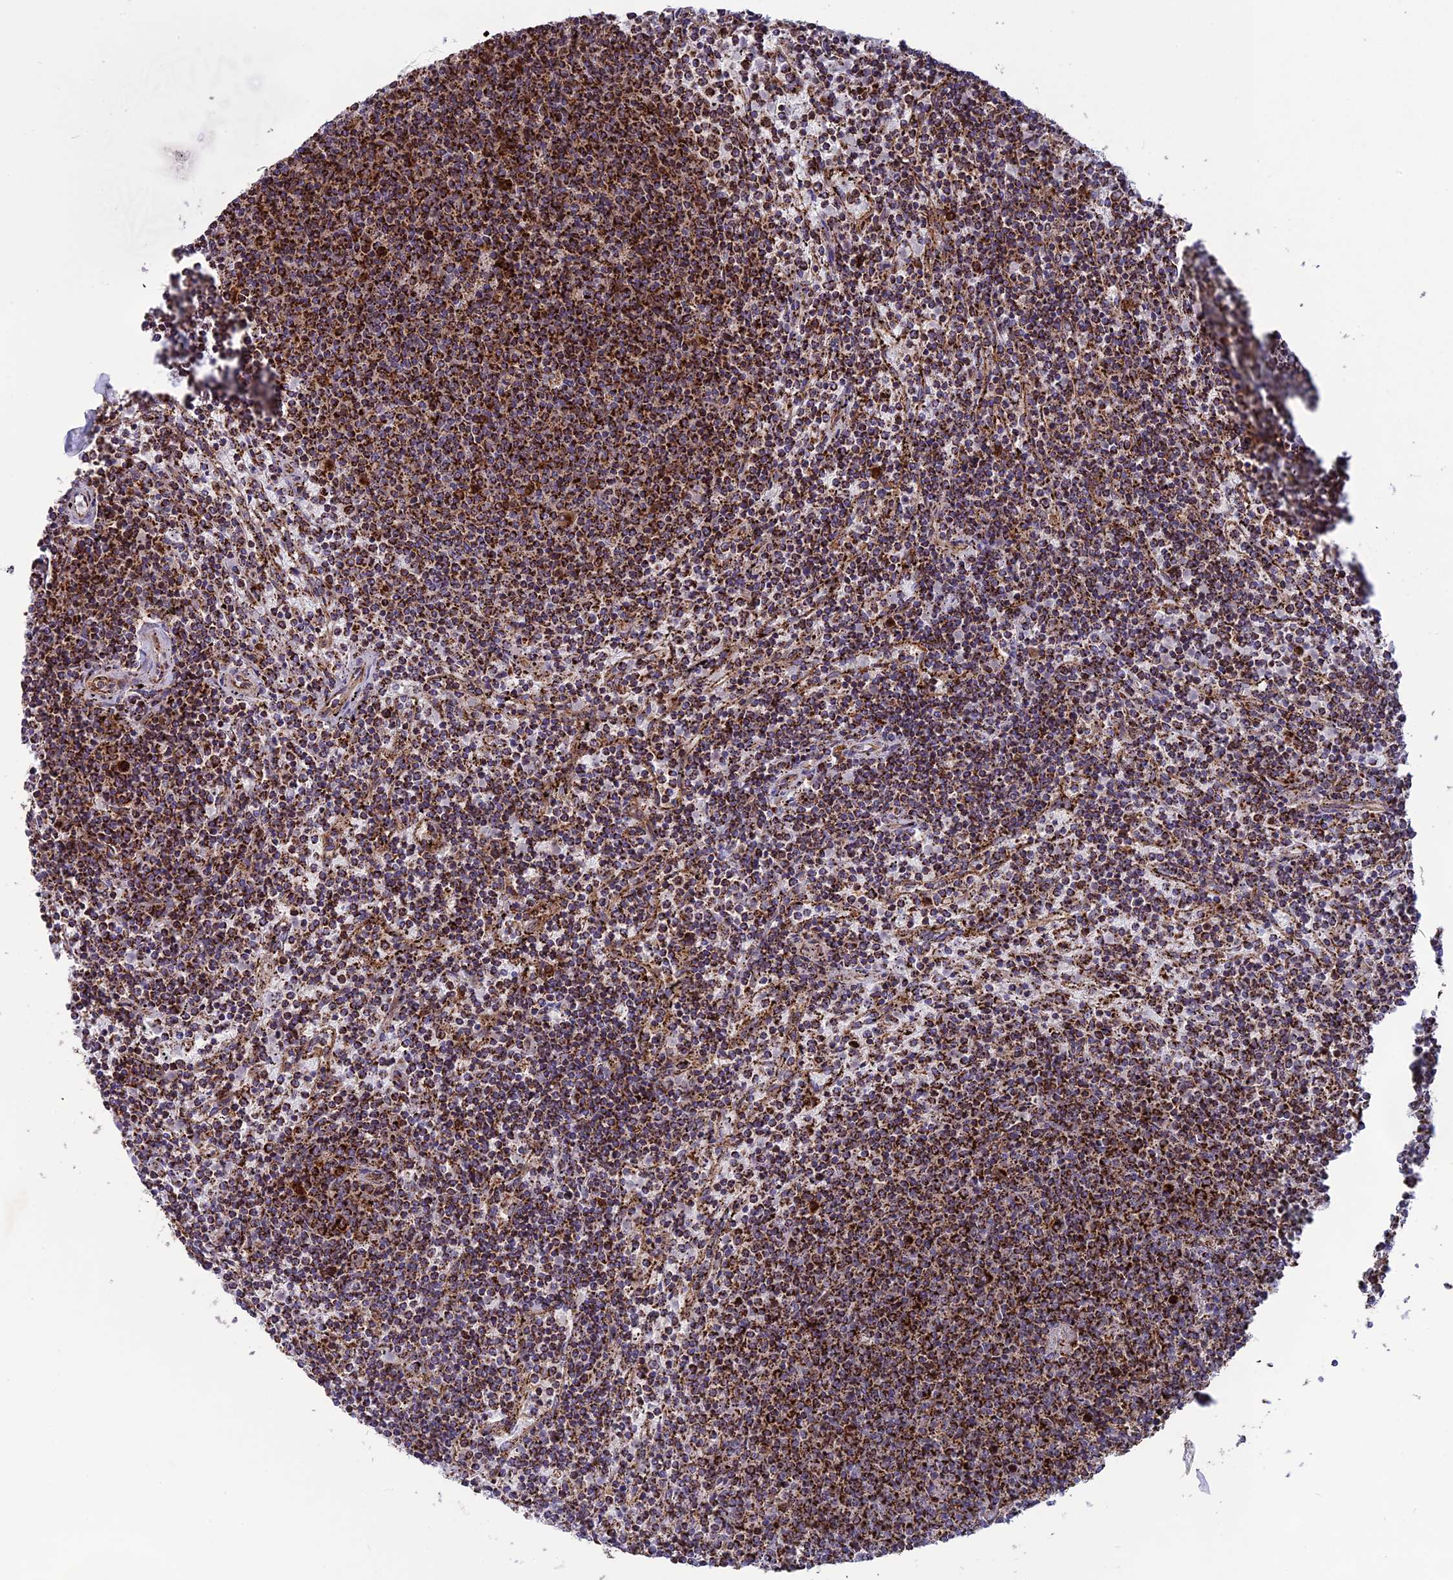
{"staining": {"intensity": "strong", "quantity": ">75%", "location": "cytoplasmic/membranous"}, "tissue": "lymphoma", "cell_type": "Tumor cells", "image_type": "cancer", "snomed": [{"axis": "morphology", "description": "Malignant lymphoma, non-Hodgkin's type, Low grade"}, {"axis": "topography", "description": "Spleen"}], "caption": "Human lymphoma stained with a brown dye reveals strong cytoplasmic/membranous positive positivity in about >75% of tumor cells.", "gene": "MRPS18B", "patient": {"sex": "female", "age": 50}}